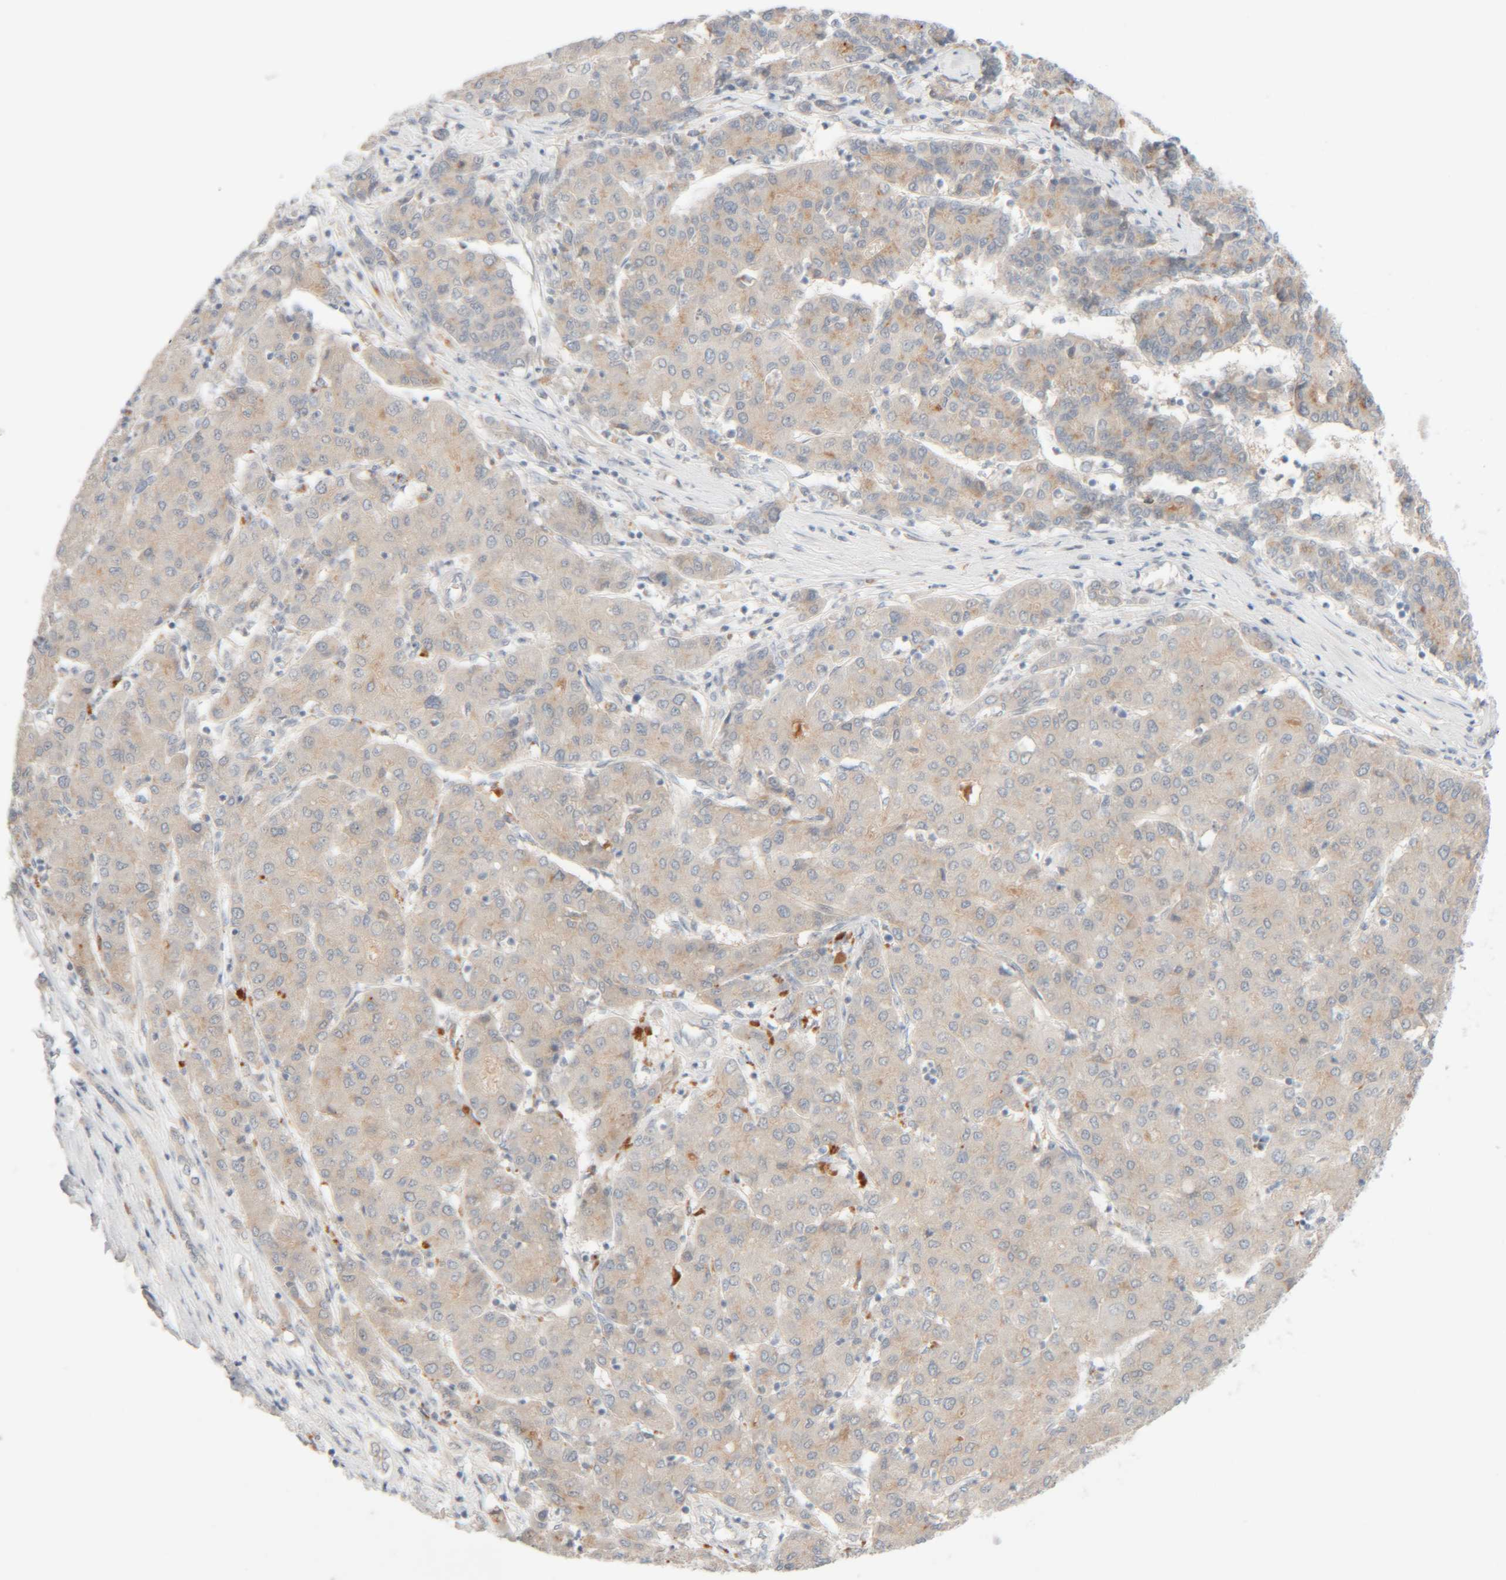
{"staining": {"intensity": "negative", "quantity": "none", "location": "none"}, "tissue": "liver cancer", "cell_type": "Tumor cells", "image_type": "cancer", "snomed": [{"axis": "morphology", "description": "Carcinoma, Hepatocellular, NOS"}, {"axis": "topography", "description": "Liver"}], "caption": "High magnification brightfield microscopy of hepatocellular carcinoma (liver) stained with DAB (brown) and counterstained with hematoxylin (blue): tumor cells show no significant staining. Nuclei are stained in blue.", "gene": "CHKA", "patient": {"sex": "male", "age": 65}}